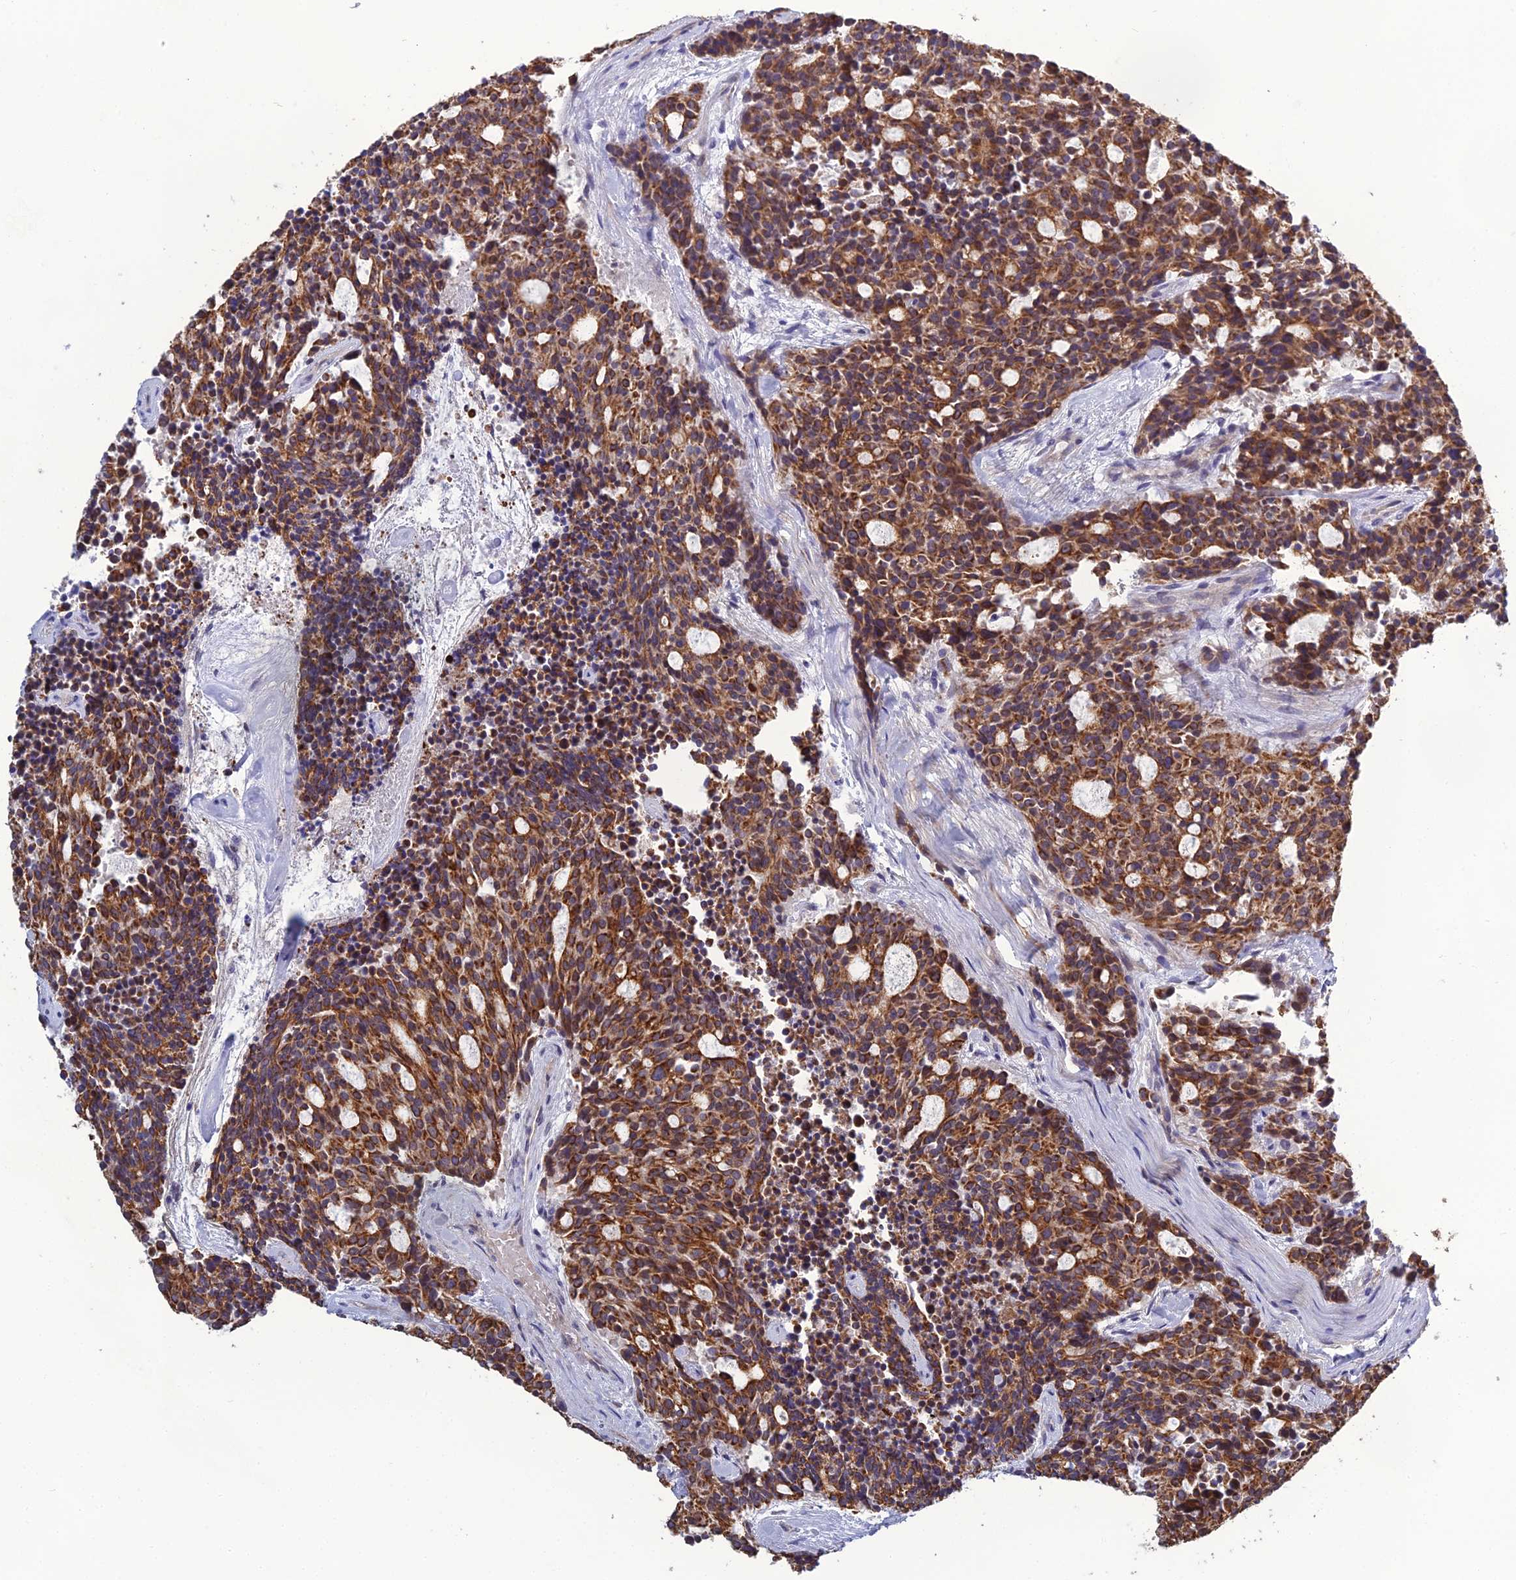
{"staining": {"intensity": "strong", "quantity": ">75%", "location": "cytoplasmic/membranous"}, "tissue": "carcinoid", "cell_type": "Tumor cells", "image_type": "cancer", "snomed": [{"axis": "morphology", "description": "Carcinoid, malignant, NOS"}, {"axis": "topography", "description": "Pancreas"}], "caption": "IHC photomicrograph of neoplastic tissue: malignant carcinoid stained using IHC demonstrates high levels of strong protein expression localized specifically in the cytoplasmic/membranous of tumor cells, appearing as a cytoplasmic/membranous brown color.", "gene": "LZTS2", "patient": {"sex": "female", "age": 54}}